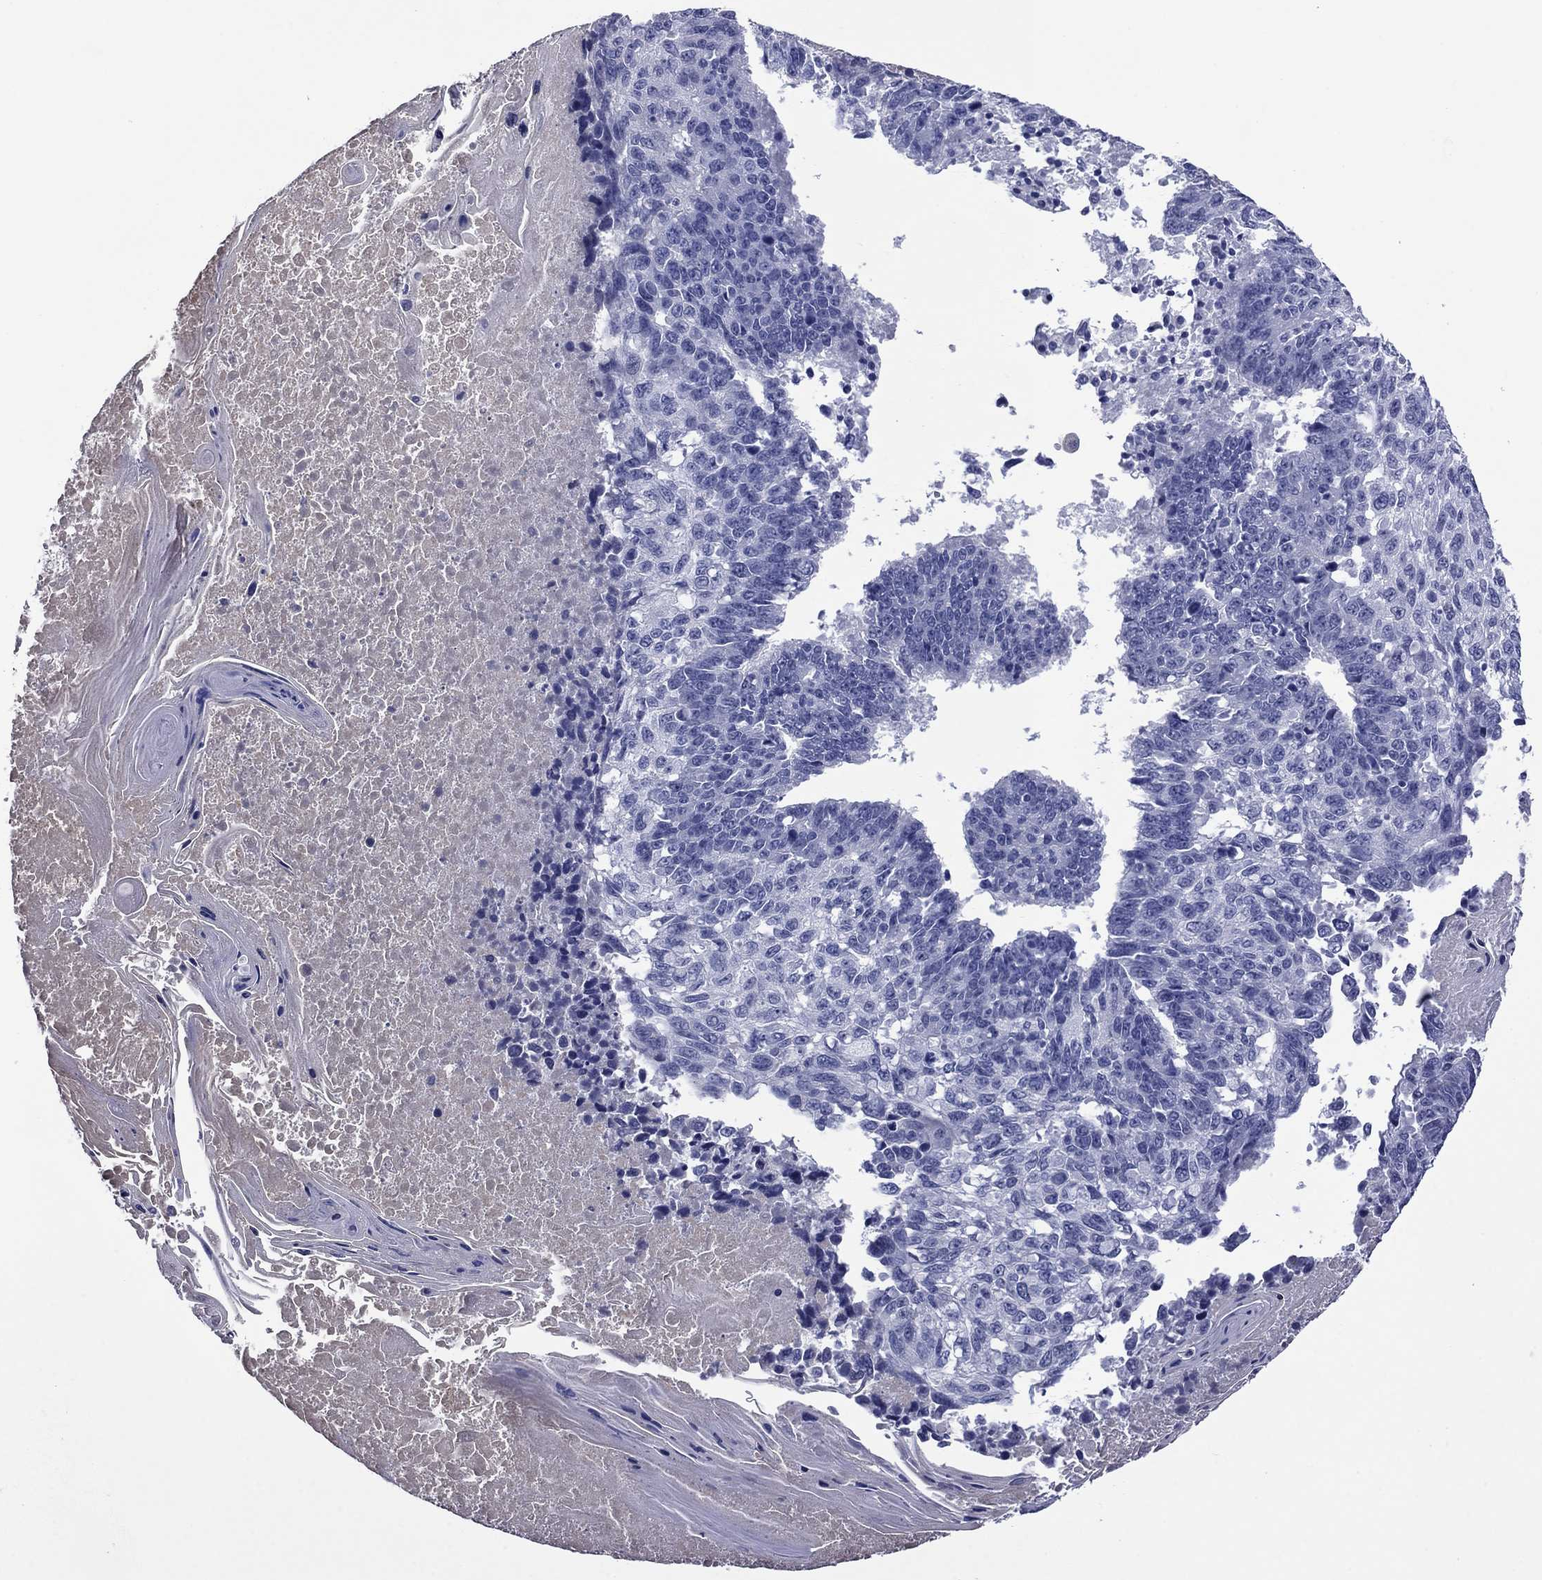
{"staining": {"intensity": "negative", "quantity": "none", "location": "none"}, "tissue": "lung cancer", "cell_type": "Tumor cells", "image_type": "cancer", "snomed": [{"axis": "morphology", "description": "Squamous cell carcinoma, NOS"}, {"axis": "topography", "description": "Lung"}], "caption": "This is a photomicrograph of IHC staining of lung cancer (squamous cell carcinoma), which shows no expression in tumor cells.", "gene": "APOA2", "patient": {"sex": "male", "age": 73}}